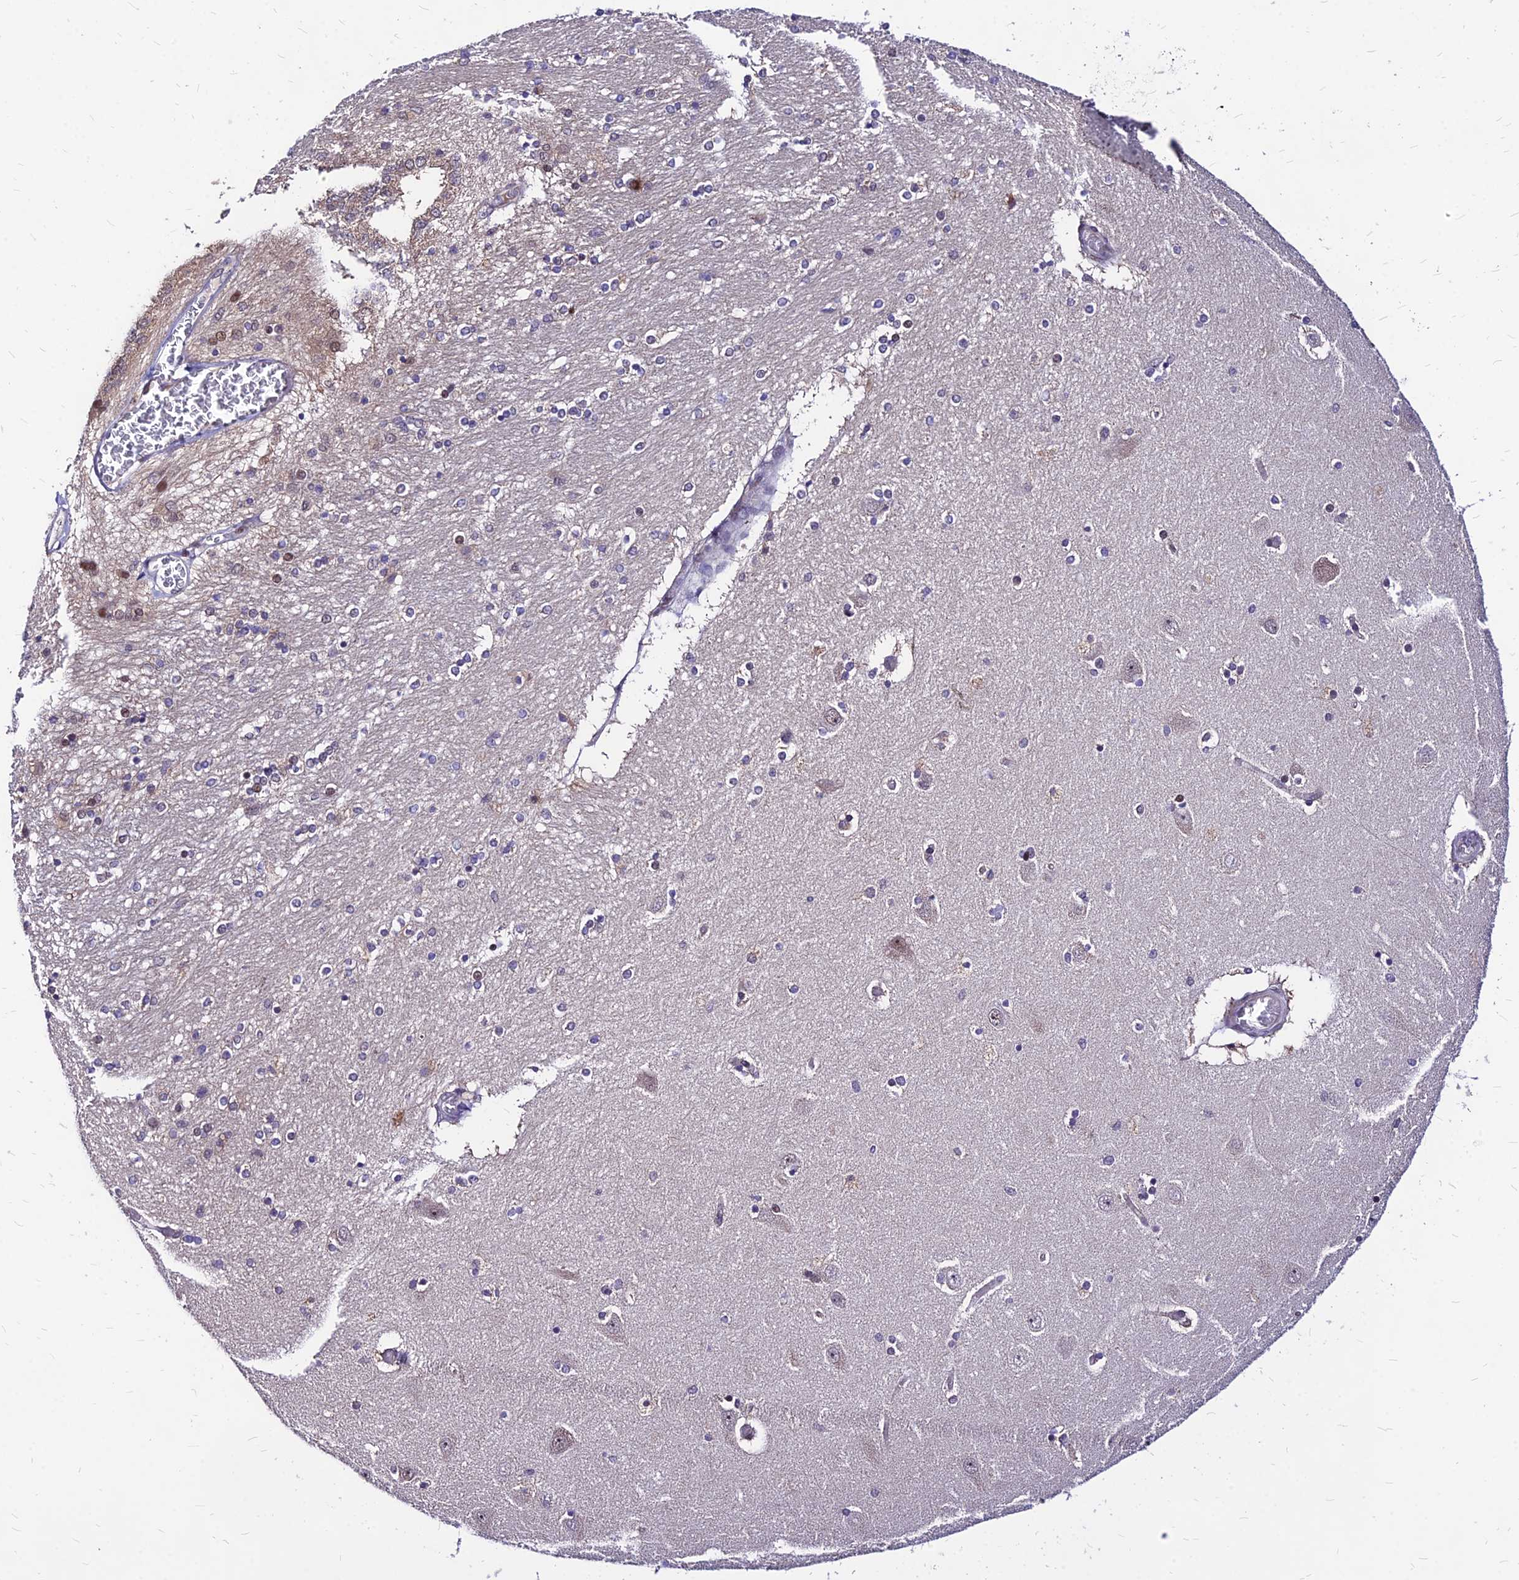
{"staining": {"intensity": "moderate", "quantity": "<25%", "location": "nuclear"}, "tissue": "hippocampus", "cell_type": "Glial cells", "image_type": "normal", "snomed": [{"axis": "morphology", "description": "Normal tissue, NOS"}, {"axis": "topography", "description": "Hippocampus"}], "caption": "This image shows IHC staining of benign human hippocampus, with low moderate nuclear staining in approximately <25% of glial cells.", "gene": "DDX55", "patient": {"sex": "female", "age": 54}}